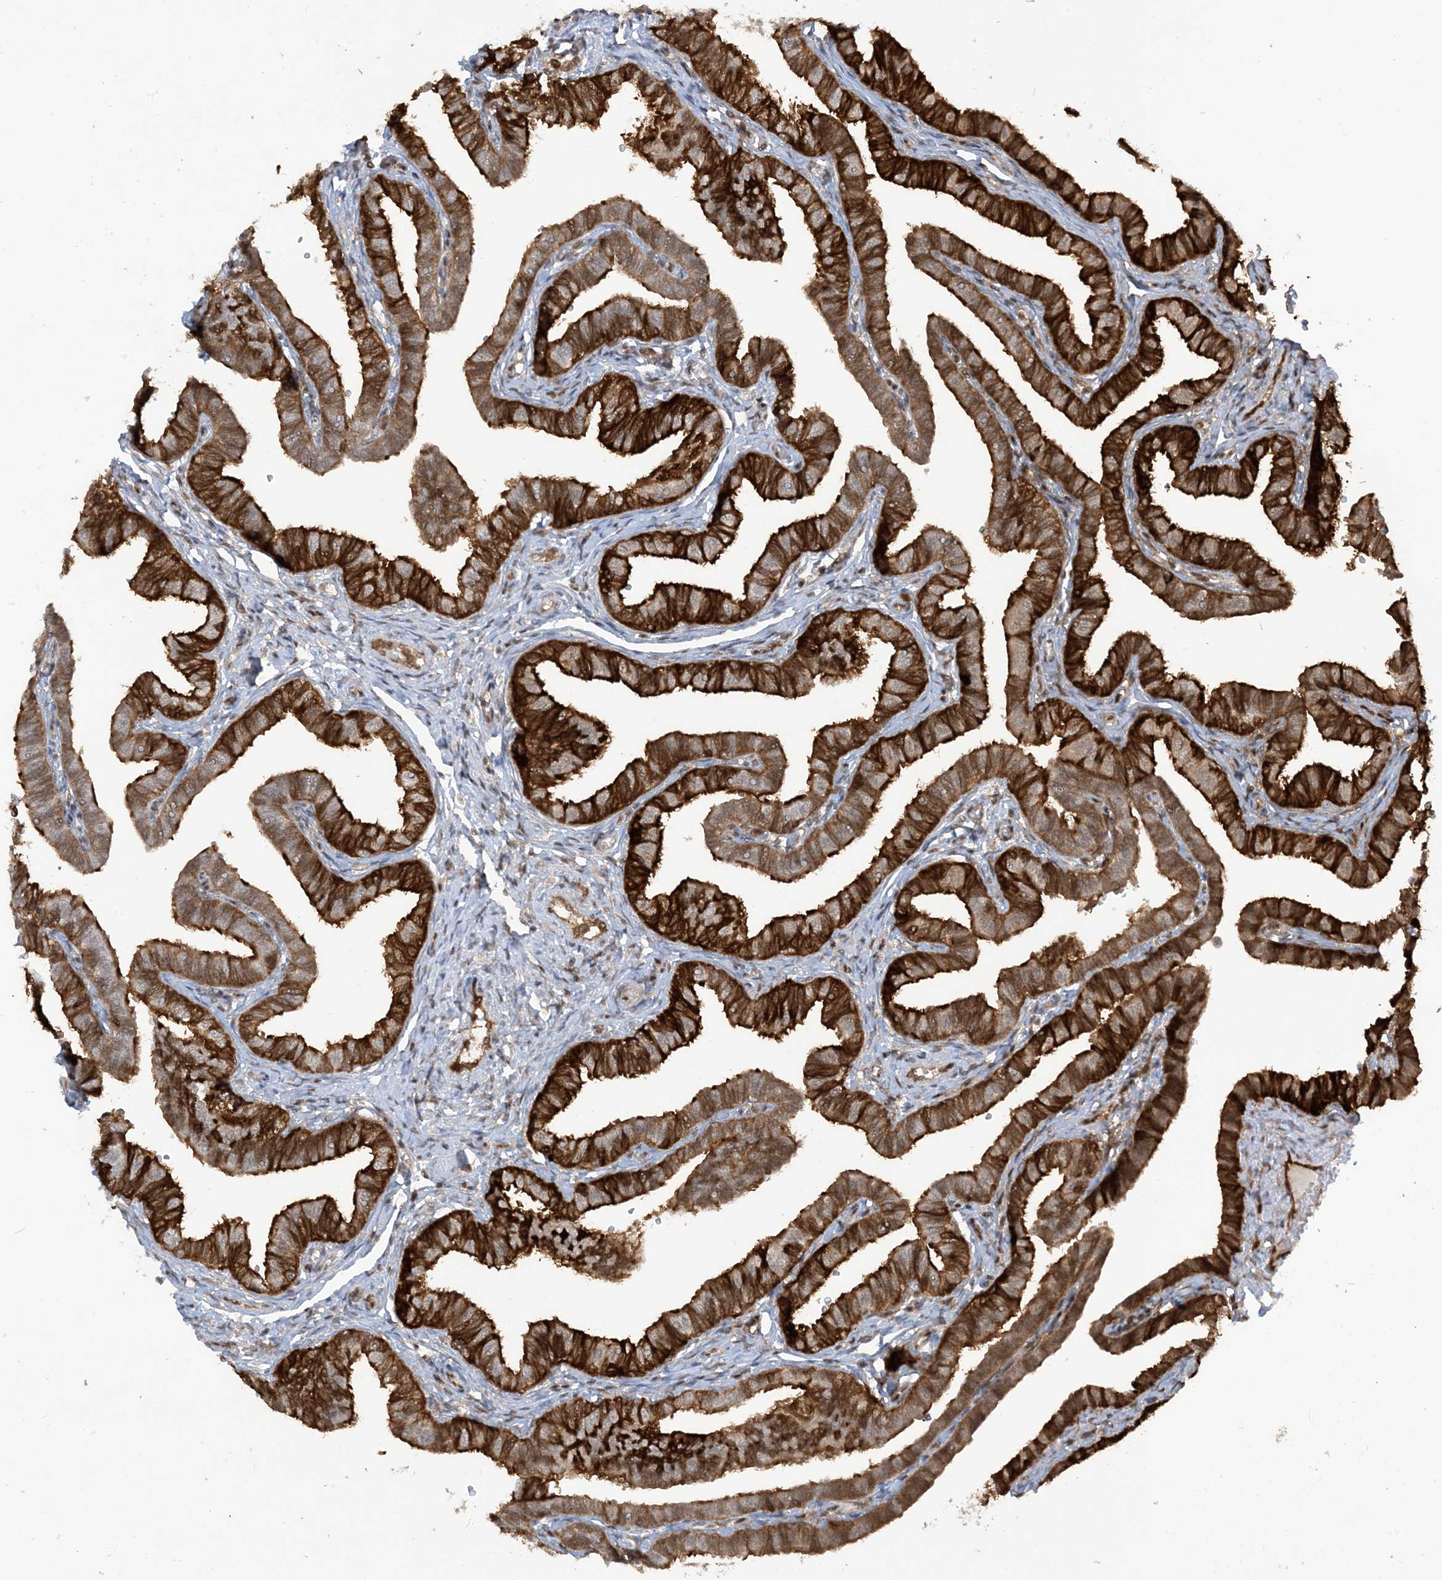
{"staining": {"intensity": "strong", "quantity": ">75%", "location": "cytoplasmic/membranous"}, "tissue": "fallopian tube", "cell_type": "Glandular cells", "image_type": "normal", "snomed": [{"axis": "morphology", "description": "Normal tissue, NOS"}, {"axis": "topography", "description": "Fallopian tube"}, {"axis": "topography", "description": "Ovary"}], "caption": "Immunohistochemistry (IHC) photomicrograph of normal human fallopian tube stained for a protein (brown), which demonstrates high levels of strong cytoplasmic/membranous expression in about >75% of glandular cells.", "gene": "CERT1", "patient": {"sex": "female", "age": 23}}